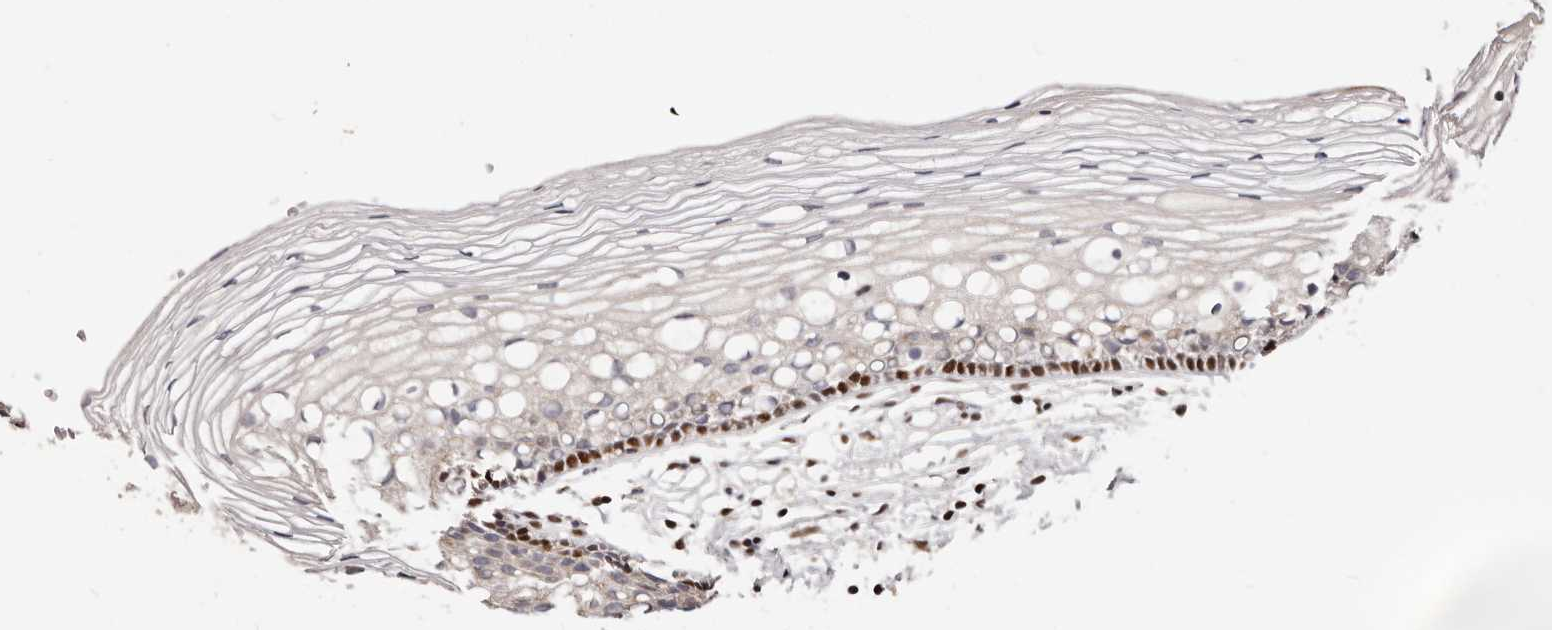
{"staining": {"intensity": "negative", "quantity": "none", "location": "none"}, "tissue": "cervix", "cell_type": "Glandular cells", "image_type": "normal", "snomed": [{"axis": "morphology", "description": "Normal tissue, NOS"}, {"axis": "topography", "description": "Cervix"}], "caption": "This is an immunohistochemistry (IHC) histopathology image of normal cervix. There is no expression in glandular cells.", "gene": "IQGAP3", "patient": {"sex": "female", "age": 27}}